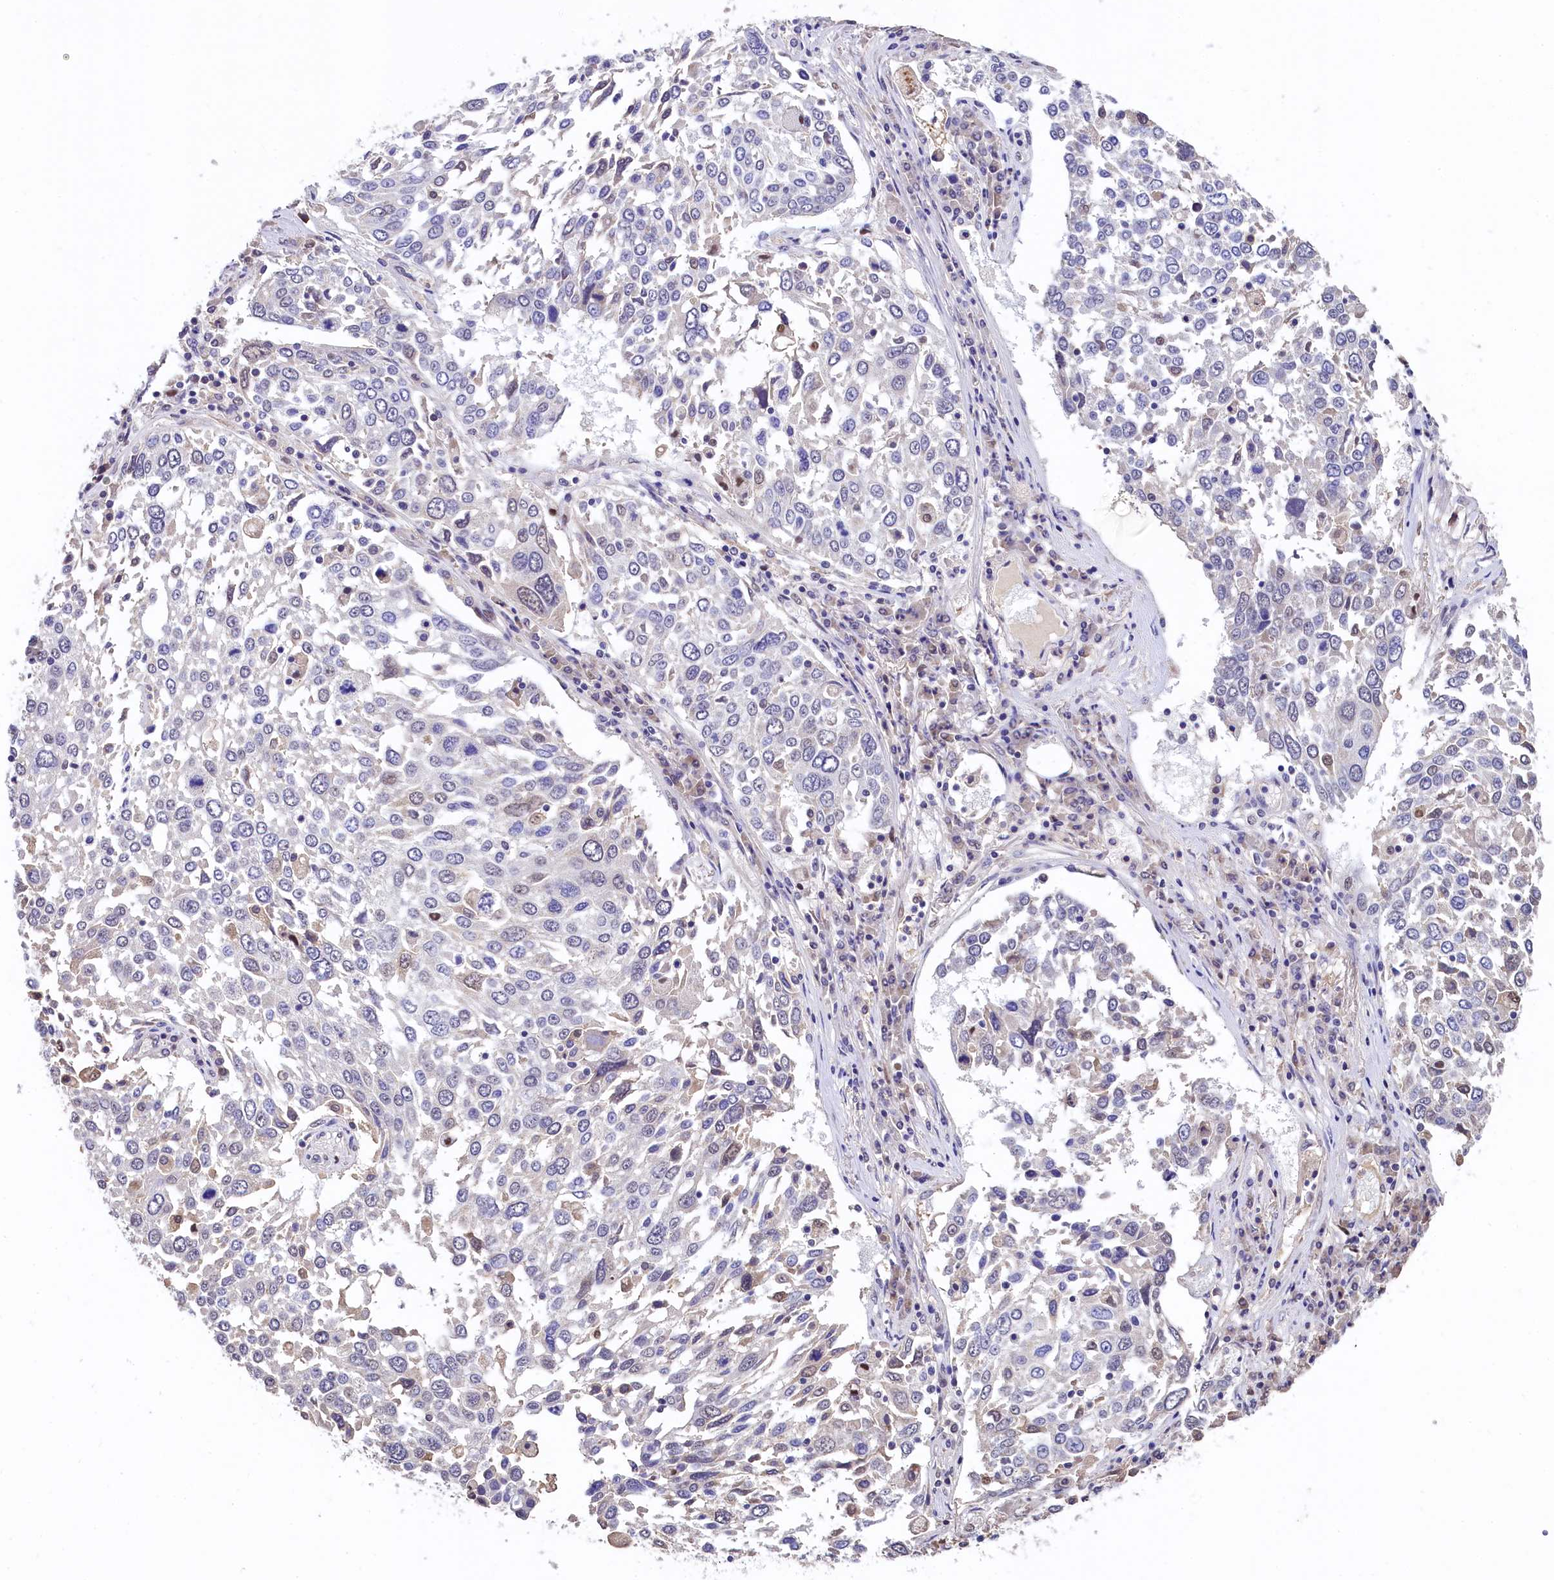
{"staining": {"intensity": "negative", "quantity": "none", "location": "none"}, "tissue": "lung cancer", "cell_type": "Tumor cells", "image_type": "cancer", "snomed": [{"axis": "morphology", "description": "Squamous cell carcinoma, NOS"}, {"axis": "topography", "description": "Lung"}], "caption": "This is an immunohistochemistry (IHC) micrograph of human squamous cell carcinoma (lung). There is no positivity in tumor cells.", "gene": "HECTD4", "patient": {"sex": "male", "age": 65}}